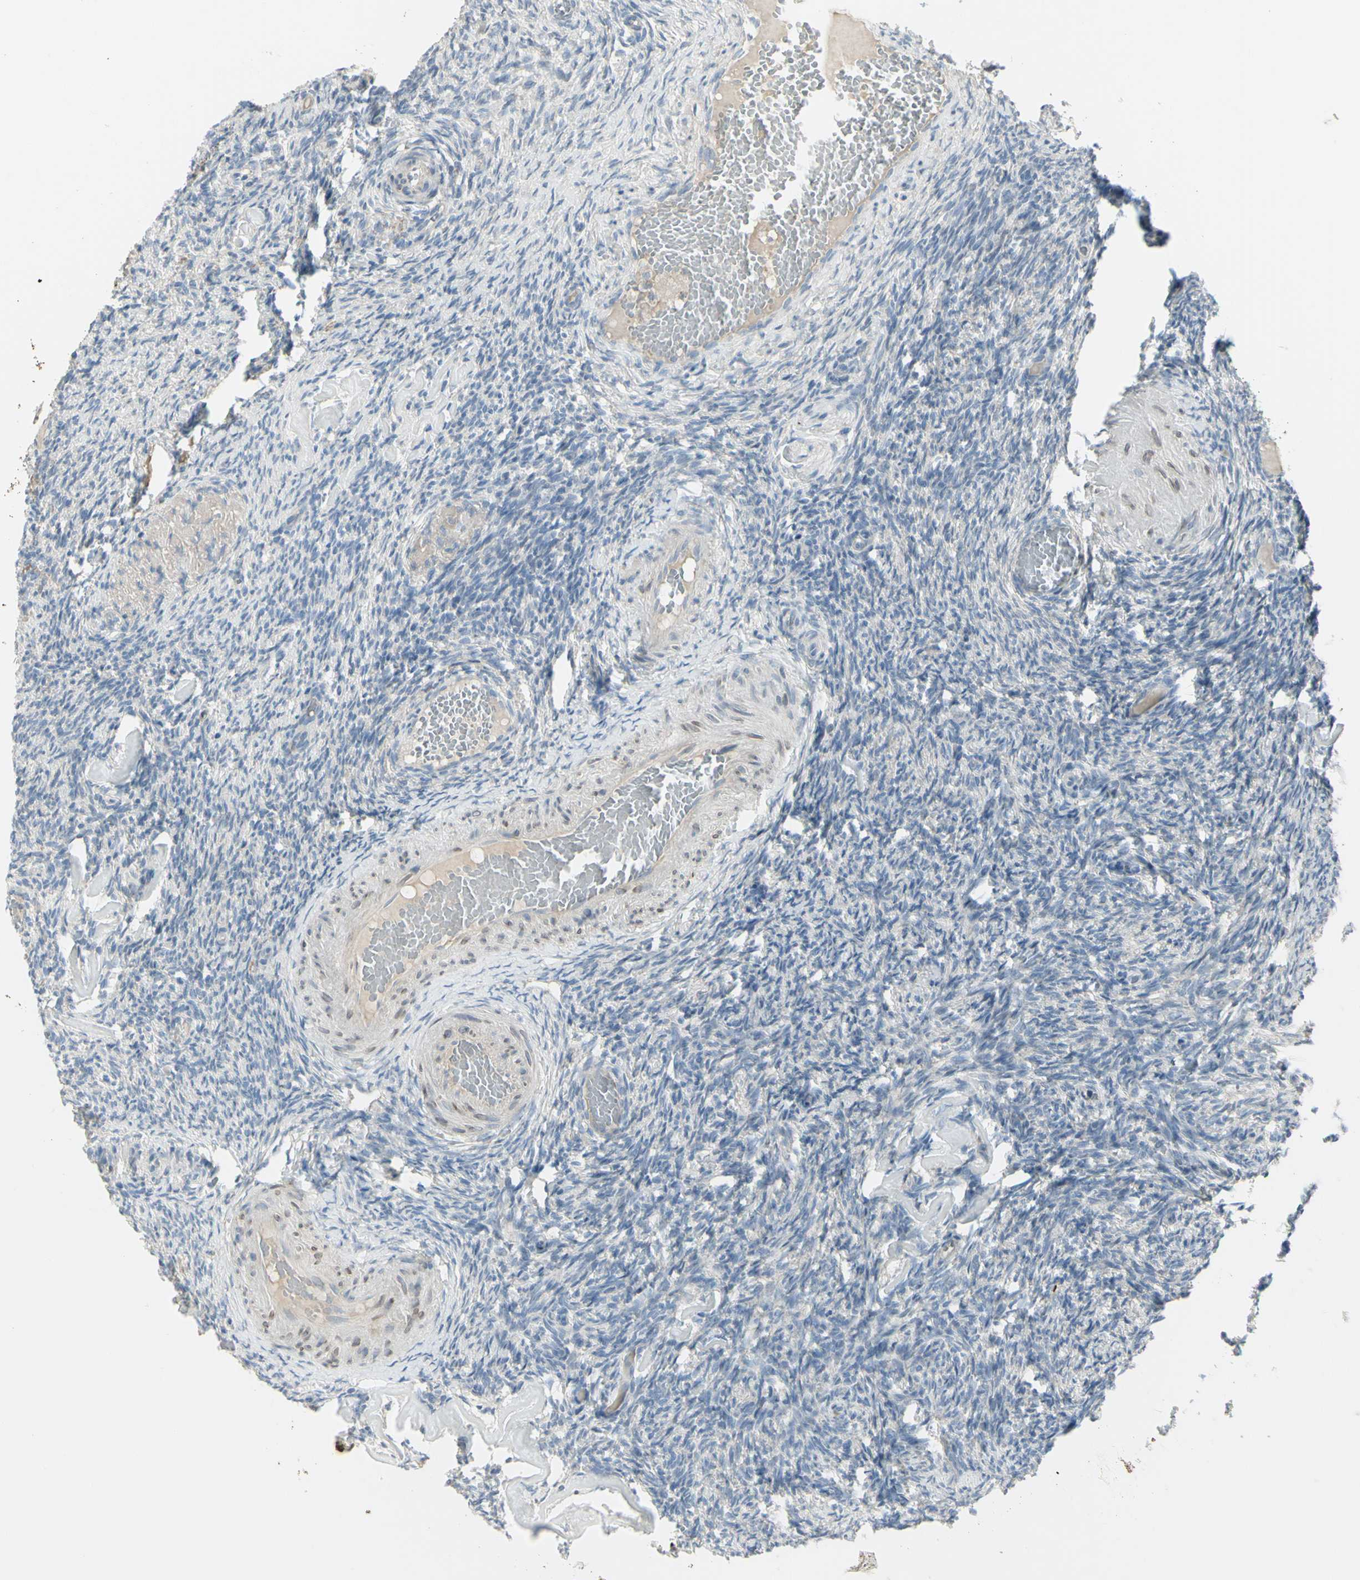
{"staining": {"intensity": "negative", "quantity": "none", "location": "none"}, "tissue": "ovary", "cell_type": "Follicle cells", "image_type": "normal", "snomed": [{"axis": "morphology", "description": "Normal tissue, NOS"}, {"axis": "topography", "description": "Ovary"}], "caption": "There is no significant staining in follicle cells of ovary. Brightfield microscopy of immunohistochemistry (IHC) stained with DAB (brown) and hematoxylin (blue), captured at high magnification.", "gene": "CCNB2", "patient": {"sex": "female", "age": 60}}